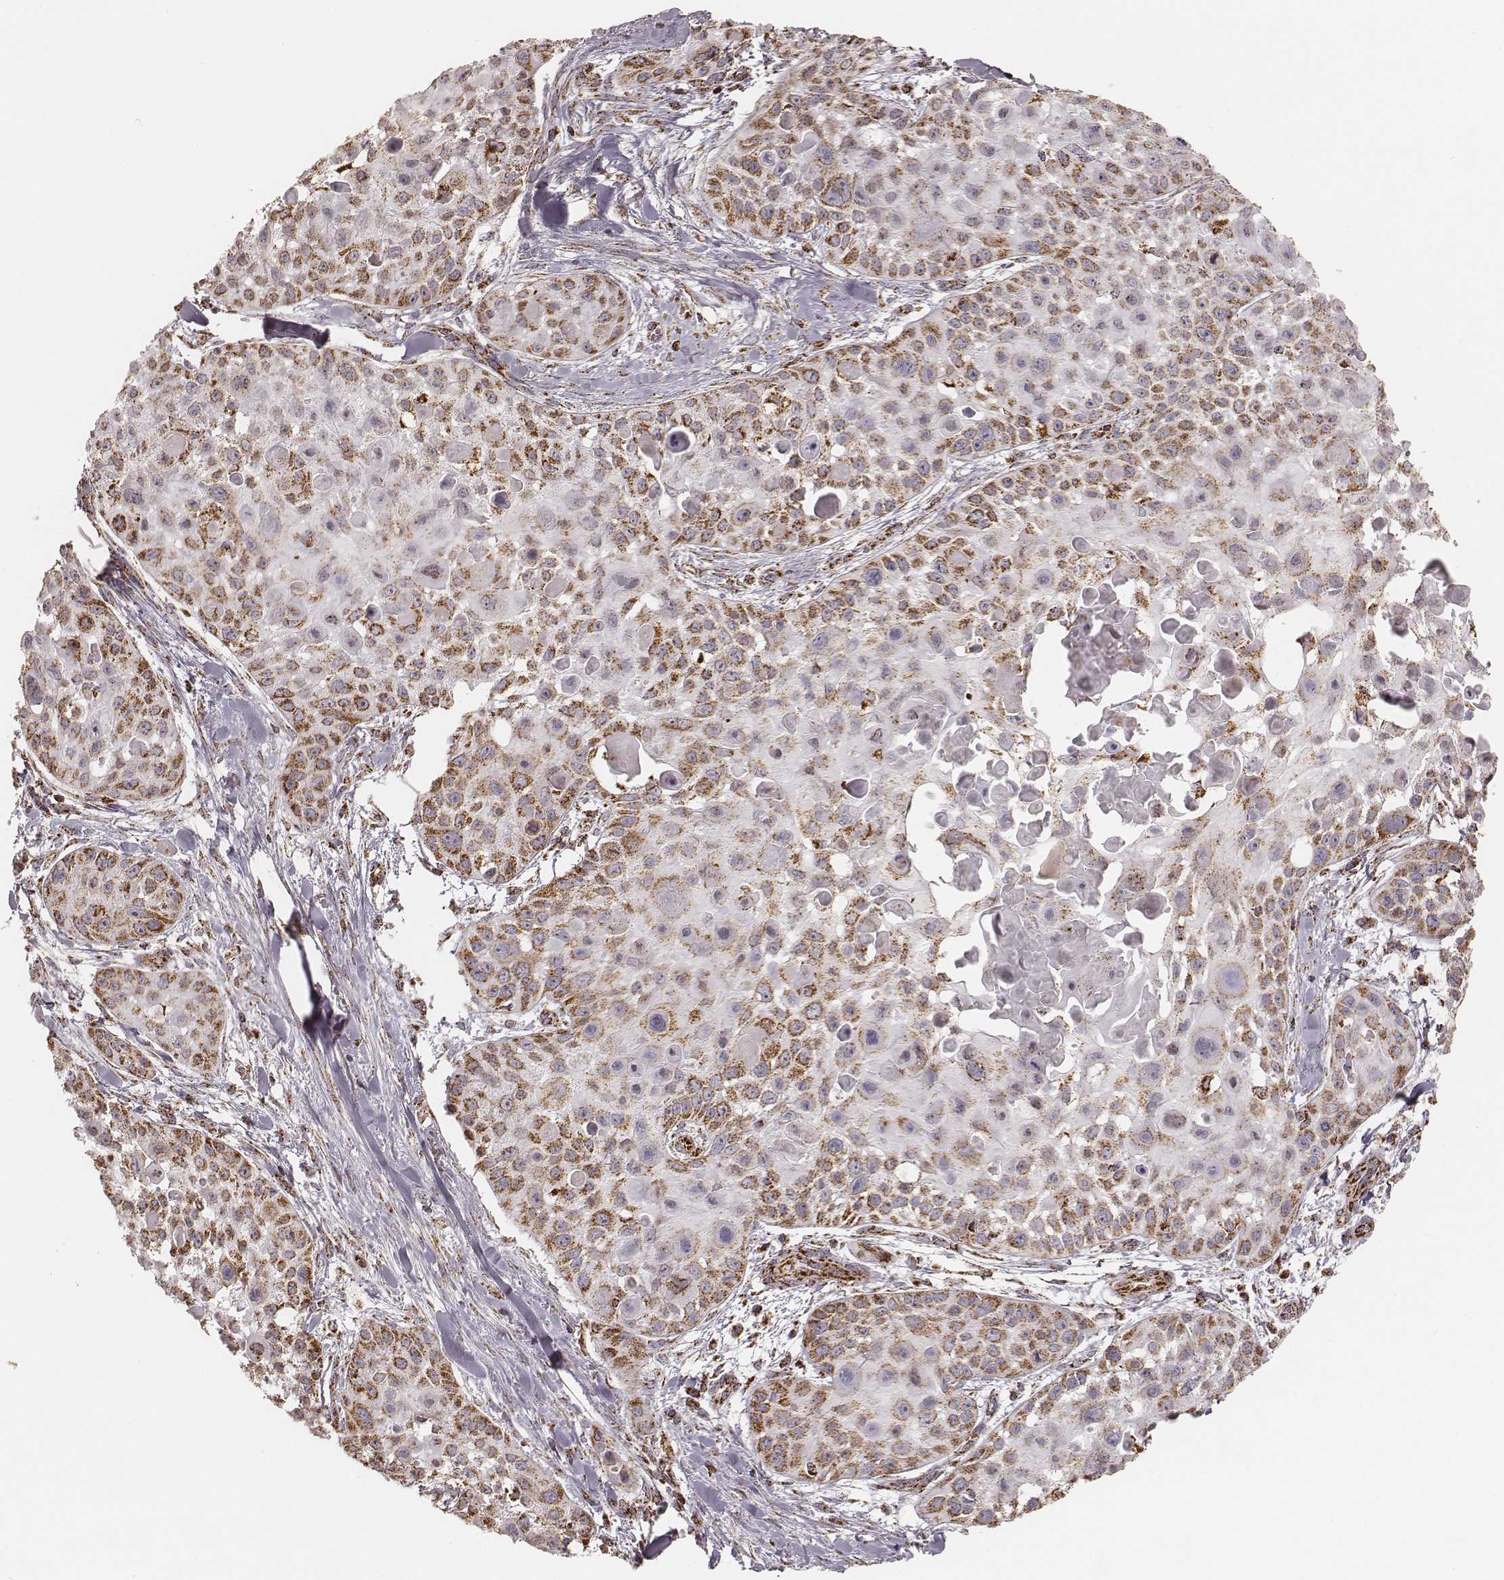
{"staining": {"intensity": "strong", "quantity": ">75%", "location": "cytoplasmic/membranous"}, "tissue": "skin cancer", "cell_type": "Tumor cells", "image_type": "cancer", "snomed": [{"axis": "morphology", "description": "Squamous cell carcinoma, NOS"}, {"axis": "topography", "description": "Skin"}, {"axis": "topography", "description": "Anal"}], "caption": "The photomicrograph exhibits immunohistochemical staining of skin cancer. There is strong cytoplasmic/membranous expression is seen in approximately >75% of tumor cells.", "gene": "CS", "patient": {"sex": "female", "age": 75}}